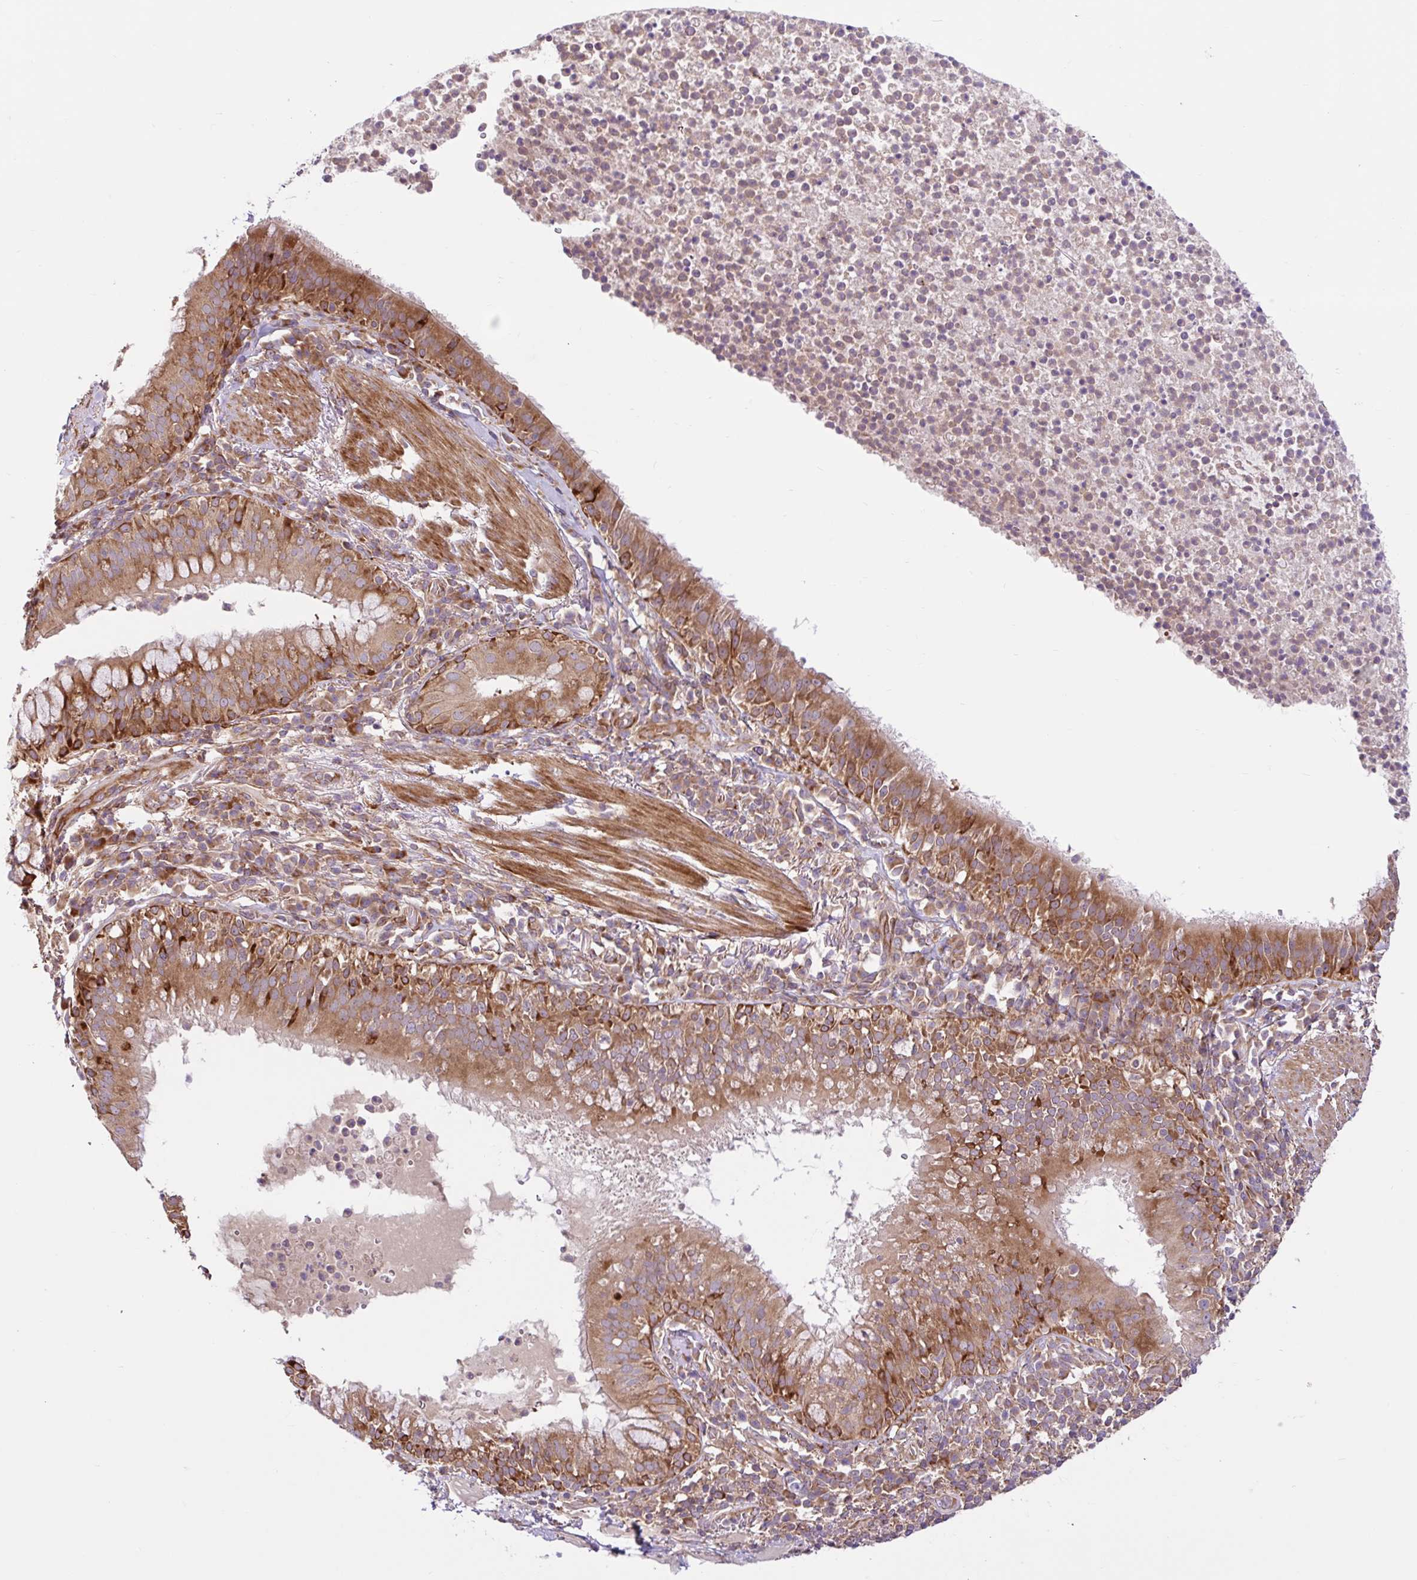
{"staining": {"intensity": "moderate", "quantity": ">75%", "location": "cytoplasmic/membranous"}, "tissue": "bronchus", "cell_type": "Respiratory epithelial cells", "image_type": "normal", "snomed": [{"axis": "morphology", "description": "Normal tissue, NOS"}, {"axis": "topography", "description": "Cartilage tissue"}, {"axis": "topography", "description": "Bronchus"}], "caption": "Immunohistochemical staining of unremarkable bronchus shows medium levels of moderate cytoplasmic/membranous positivity in about >75% of respiratory epithelial cells.", "gene": "NTPCR", "patient": {"sex": "male", "age": 56}}